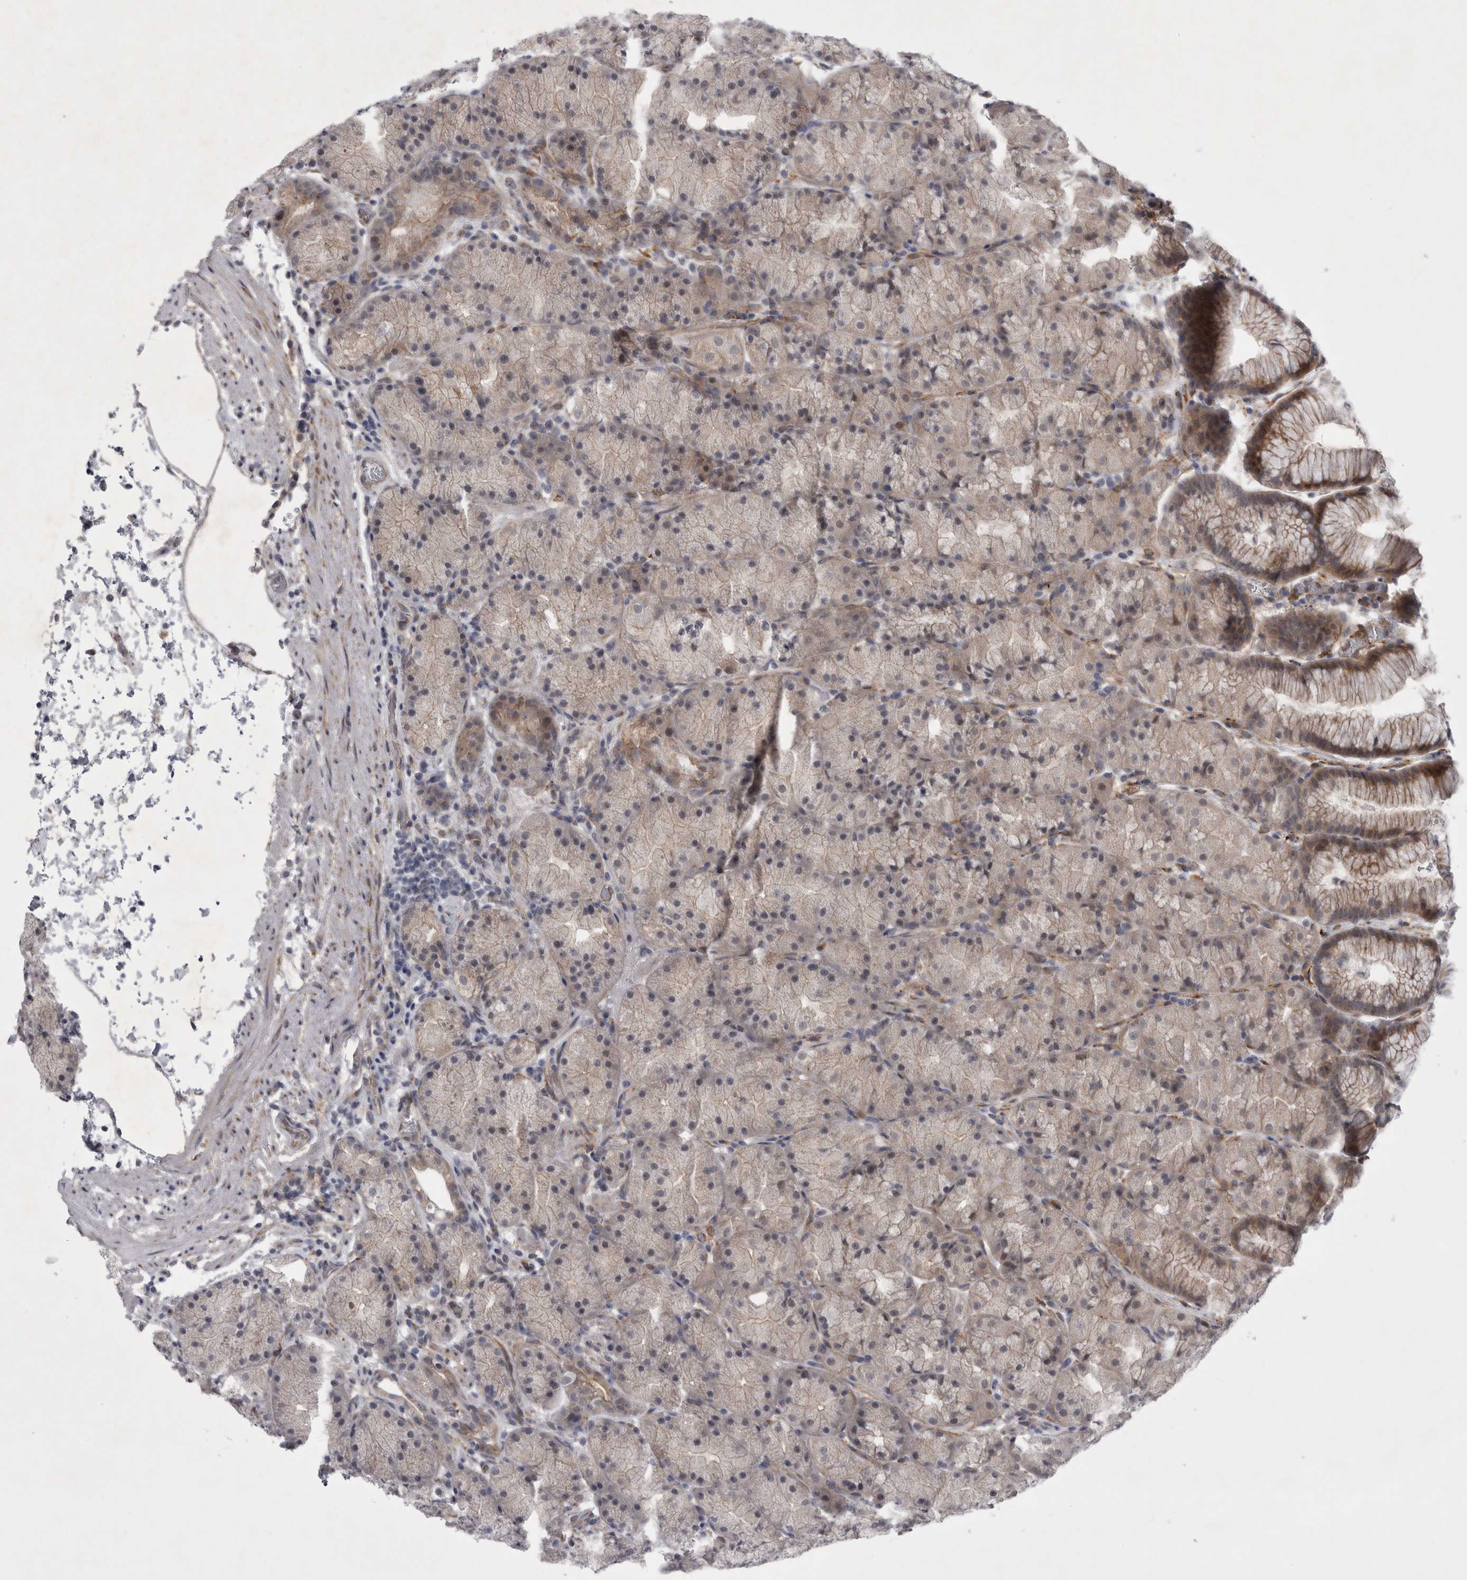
{"staining": {"intensity": "moderate", "quantity": "25%-75%", "location": "cytoplasmic/membranous,nuclear"}, "tissue": "stomach", "cell_type": "Glandular cells", "image_type": "normal", "snomed": [{"axis": "morphology", "description": "Normal tissue, NOS"}, {"axis": "topography", "description": "Stomach, upper"}, {"axis": "topography", "description": "Stomach"}], "caption": "Glandular cells display medium levels of moderate cytoplasmic/membranous,nuclear expression in approximately 25%-75% of cells in benign stomach.", "gene": "PARP11", "patient": {"sex": "male", "age": 48}}